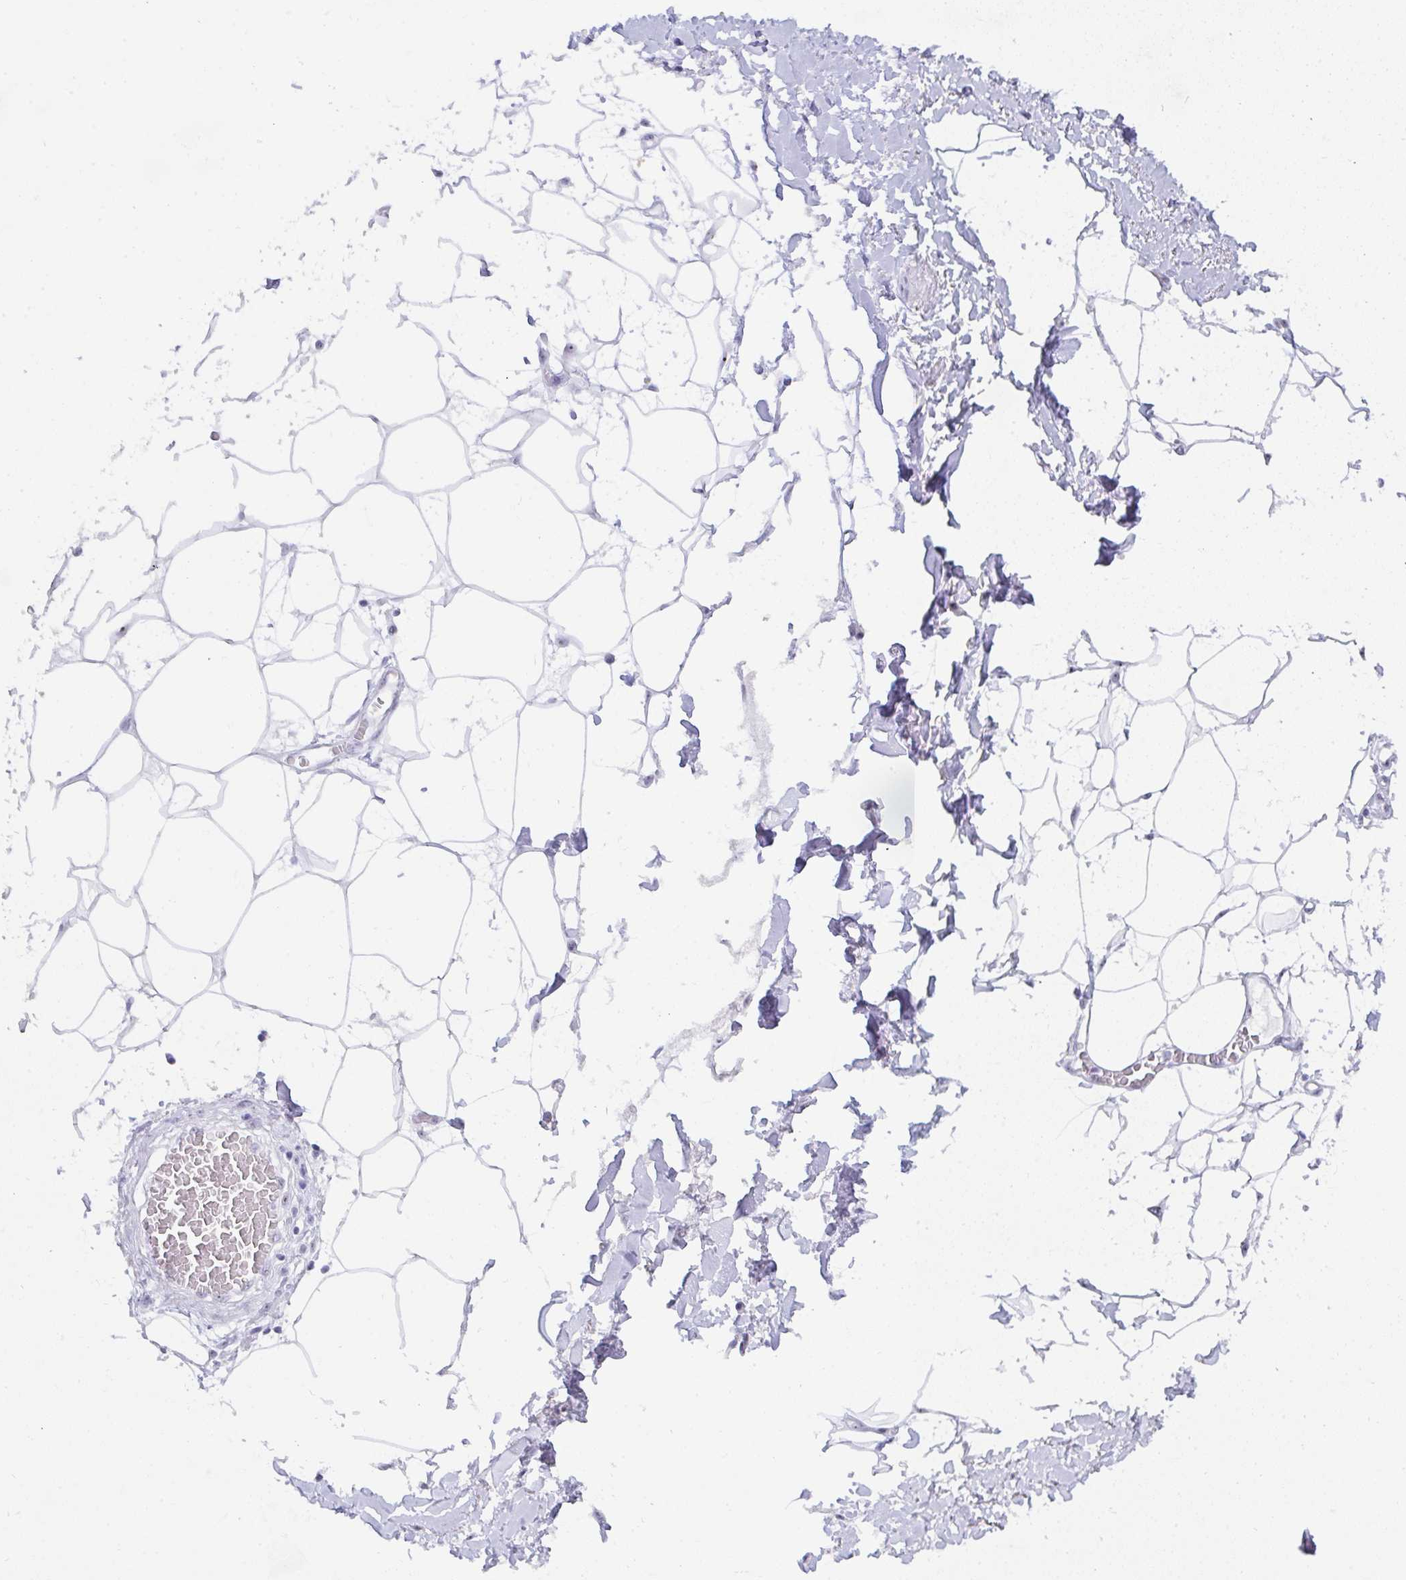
{"staining": {"intensity": "negative", "quantity": "none", "location": "none"}, "tissue": "adipose tissue", "cell_type": "Adipocytes", "image_type": "normal", "snomed": [{"axis": "morphology", "description": "Normal tissue, NOS"}, {"axis": "topography", "description": "Vagina"}, {"axis": "topography", "description": "Peripheral nerve tissue"}], "caption": "Immunohistochemical staining of normal adipose tissue shows no significant staining in adipocytes.", "gene": "NOP10", "patient": {"sex": "female", "age": 71}}